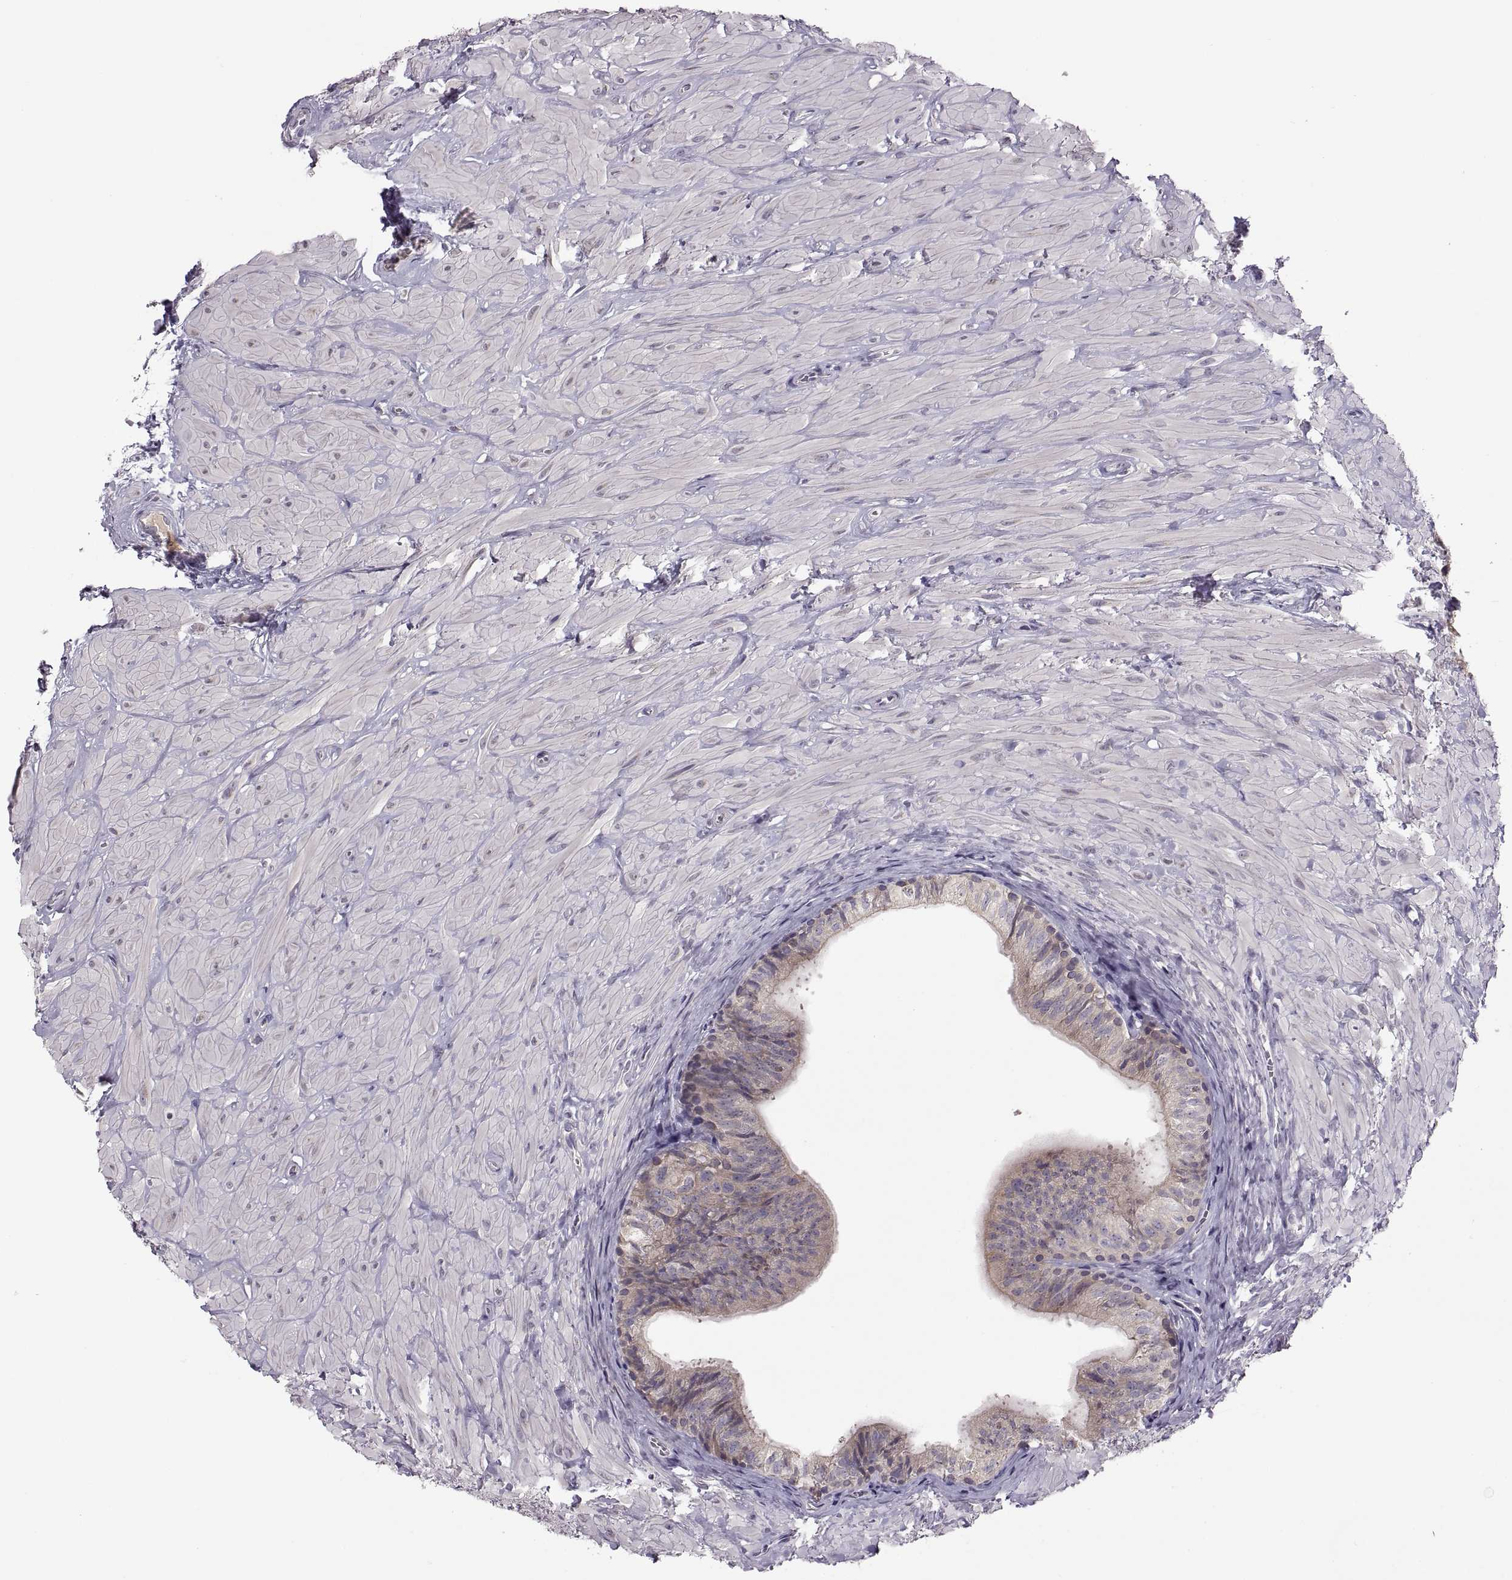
{"staining": {"intensity": "weak", "quantity": "25%-75%", "location": "cytoplasmic/membranous"}, "tissue": "epididymis", "cell_type": "Glandular cells", "image_type": "normal", "snomed": [{"axis": "morphology", "description": "Normal tissue, NOS"}, {"axis": "topography", "description": "Epididymis"}, {"axis": "topography", "description": "Vas deferens"}], "caption": "Epididymis stained with DAB immunohistochemistry reveals low levels of weak cytoplasmic/membranous positivity in approximately 25%-75% of glandular cells.", "gene": "ACSBG2", "patient": {"sex": "male", "age": 23}}